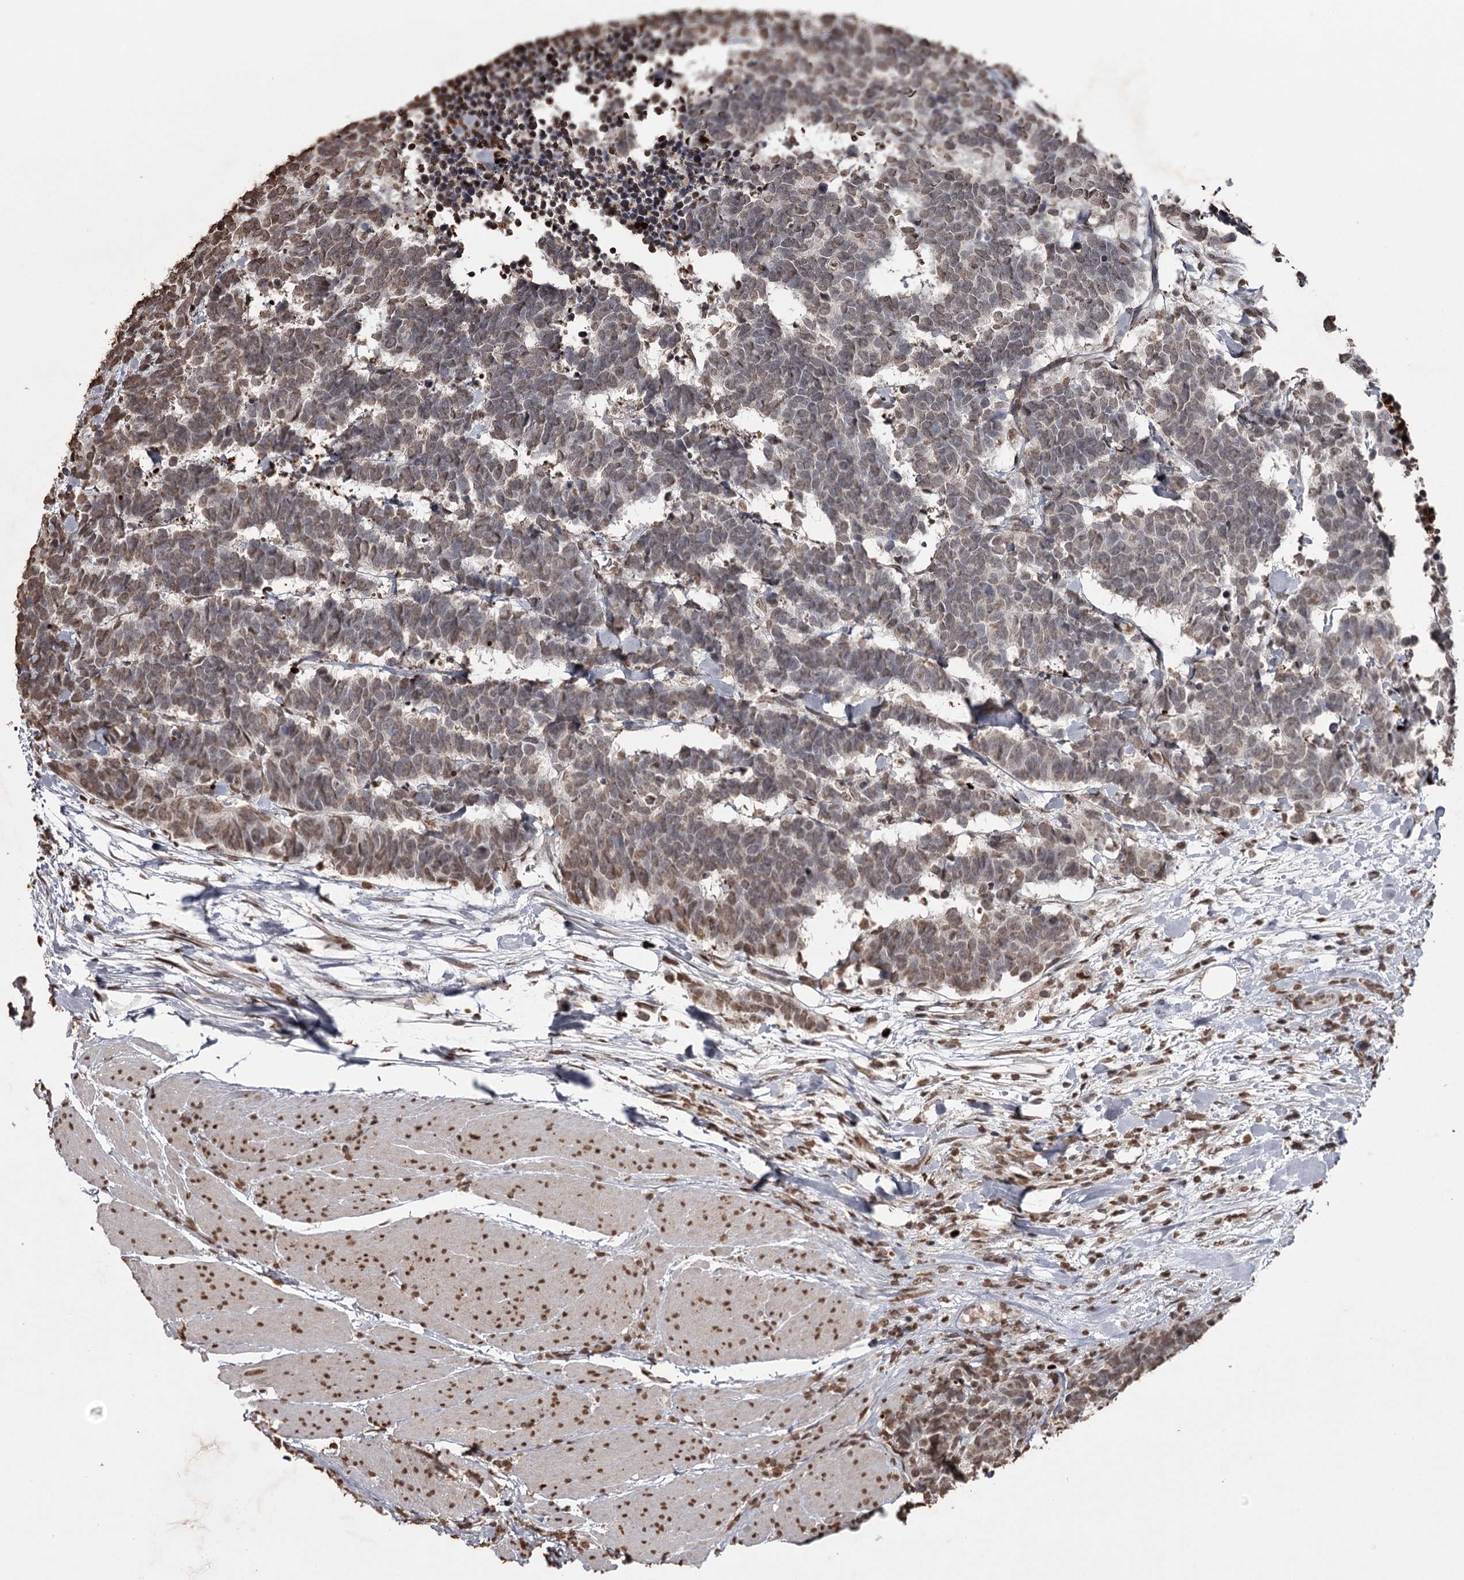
{"staining": {"intensity": "moderate", "quantity": "25%-75%", "location": "nuclear"}, "tissue": "carcinoid", "cell_type": "Tumor cells", "image_type": "cancer", "snomed": [{"axis": "morphology", "description": "Carcinoma, NOS"}, {"axis": "morphology", "description": "Carcinoid, malignant, NOS"}, {"axis": "topography", "description": "Urinary bladder"}], "caption": "The photomicrograph shows immunohistochemical staining of carcinoma. There is moderate nuclear expression is seen in approximately 25%-75% of tumor cells.", "gene": "THYN1", "patient": {"sex": "male", "age": 57}}